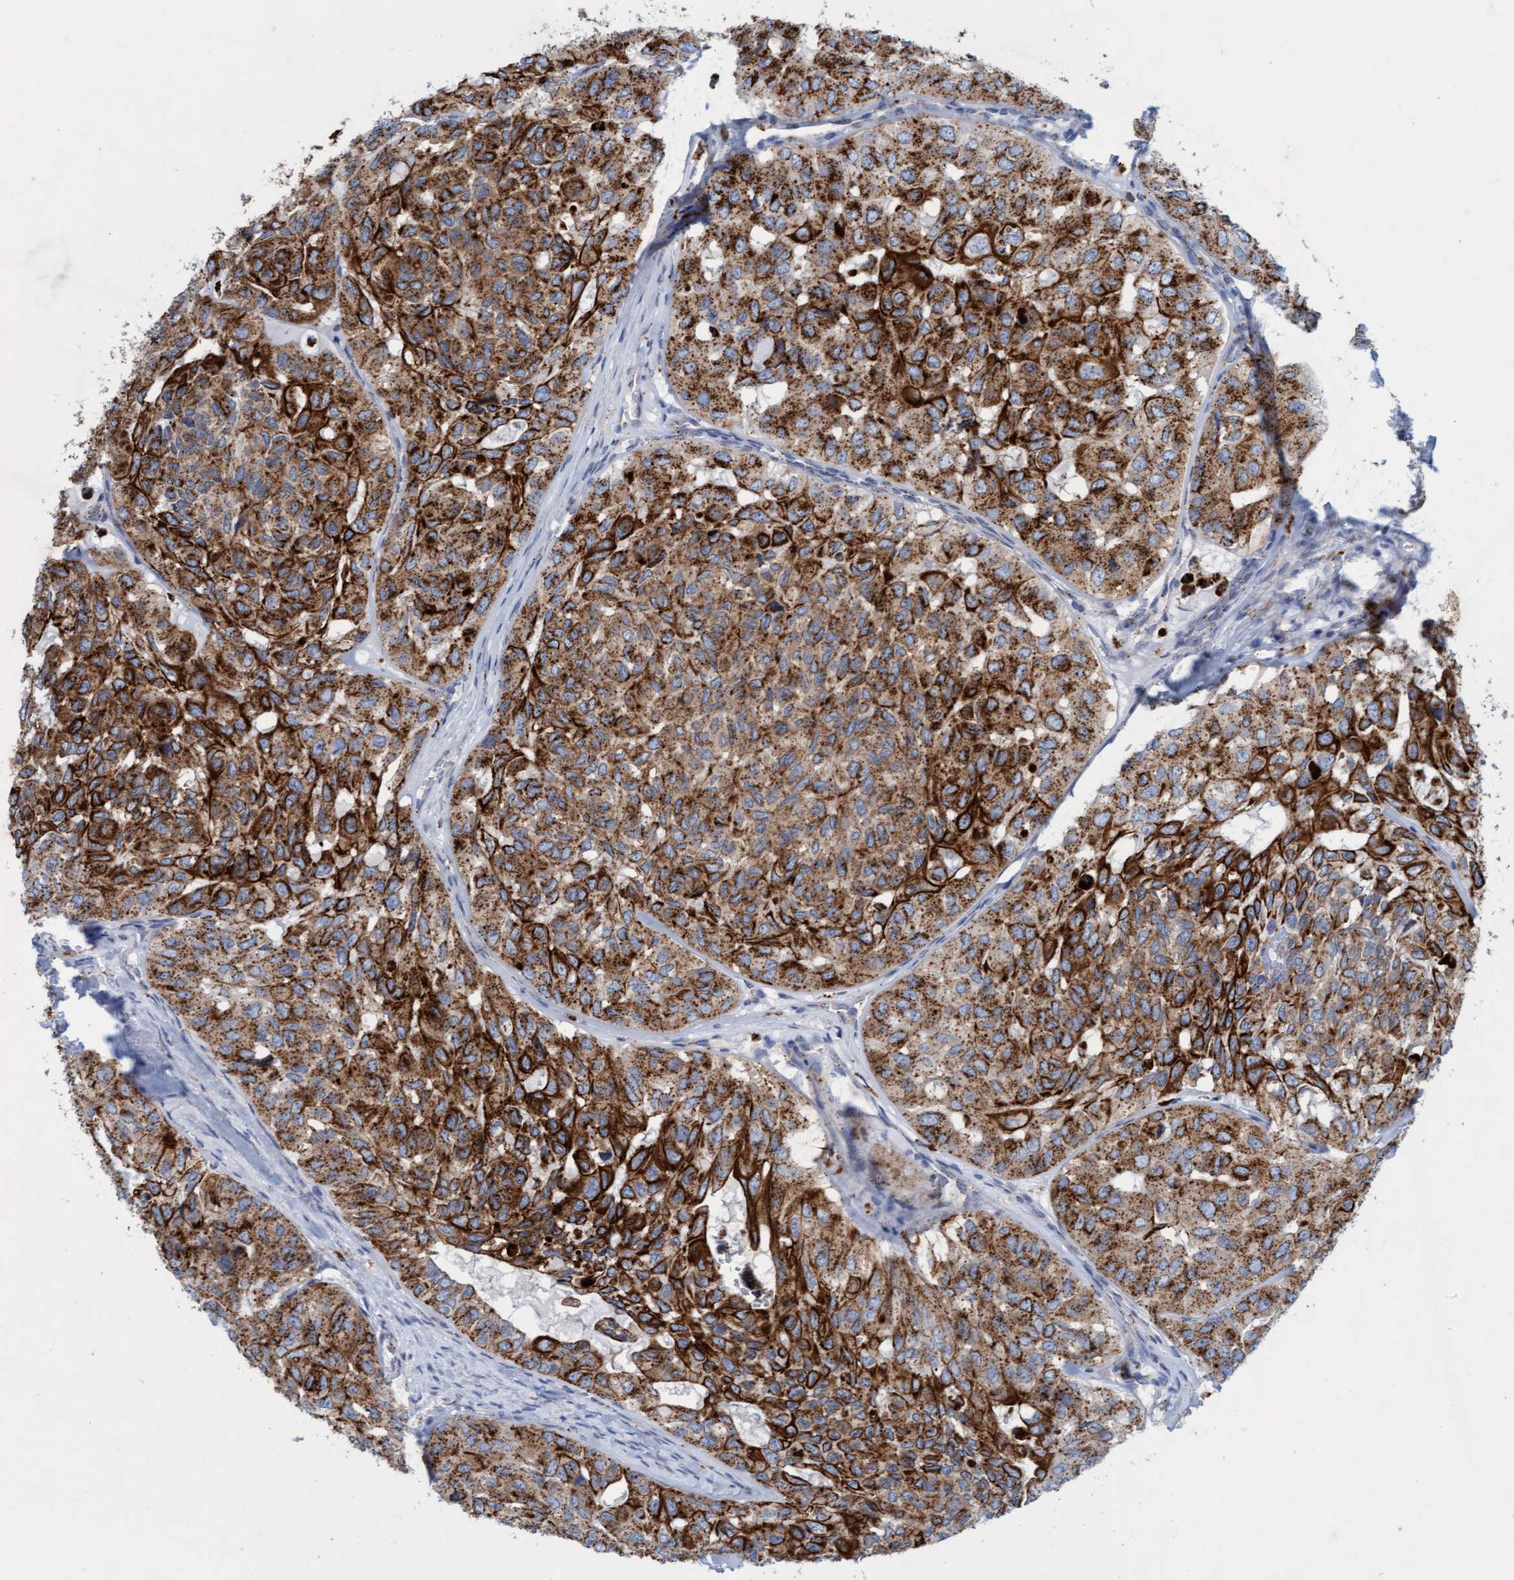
{"staining": {"intensity": "strong", "quantity": ">75%", "location": "cytoplasmic/membranous"}, "tissue": "head and neck cancer", "cell_type": "Tumor cells", "image_type": "cancer", "snomed": [{"axis": "morphology", "description": "Adenocarcinoma, NOS"}, {"axis": "topography", "description": "Salivary gland, NOS"}, {"axis": "topography", "description": "Head-Neck"}], "caption": "Brown immunohistochemical staining in human head and neck cancer demonstrates strong cytoplasmic/membranous staining in about >75% of tumor cells.", "gene": "SGSH", "patient": {"sex": "female", "age": 76}}